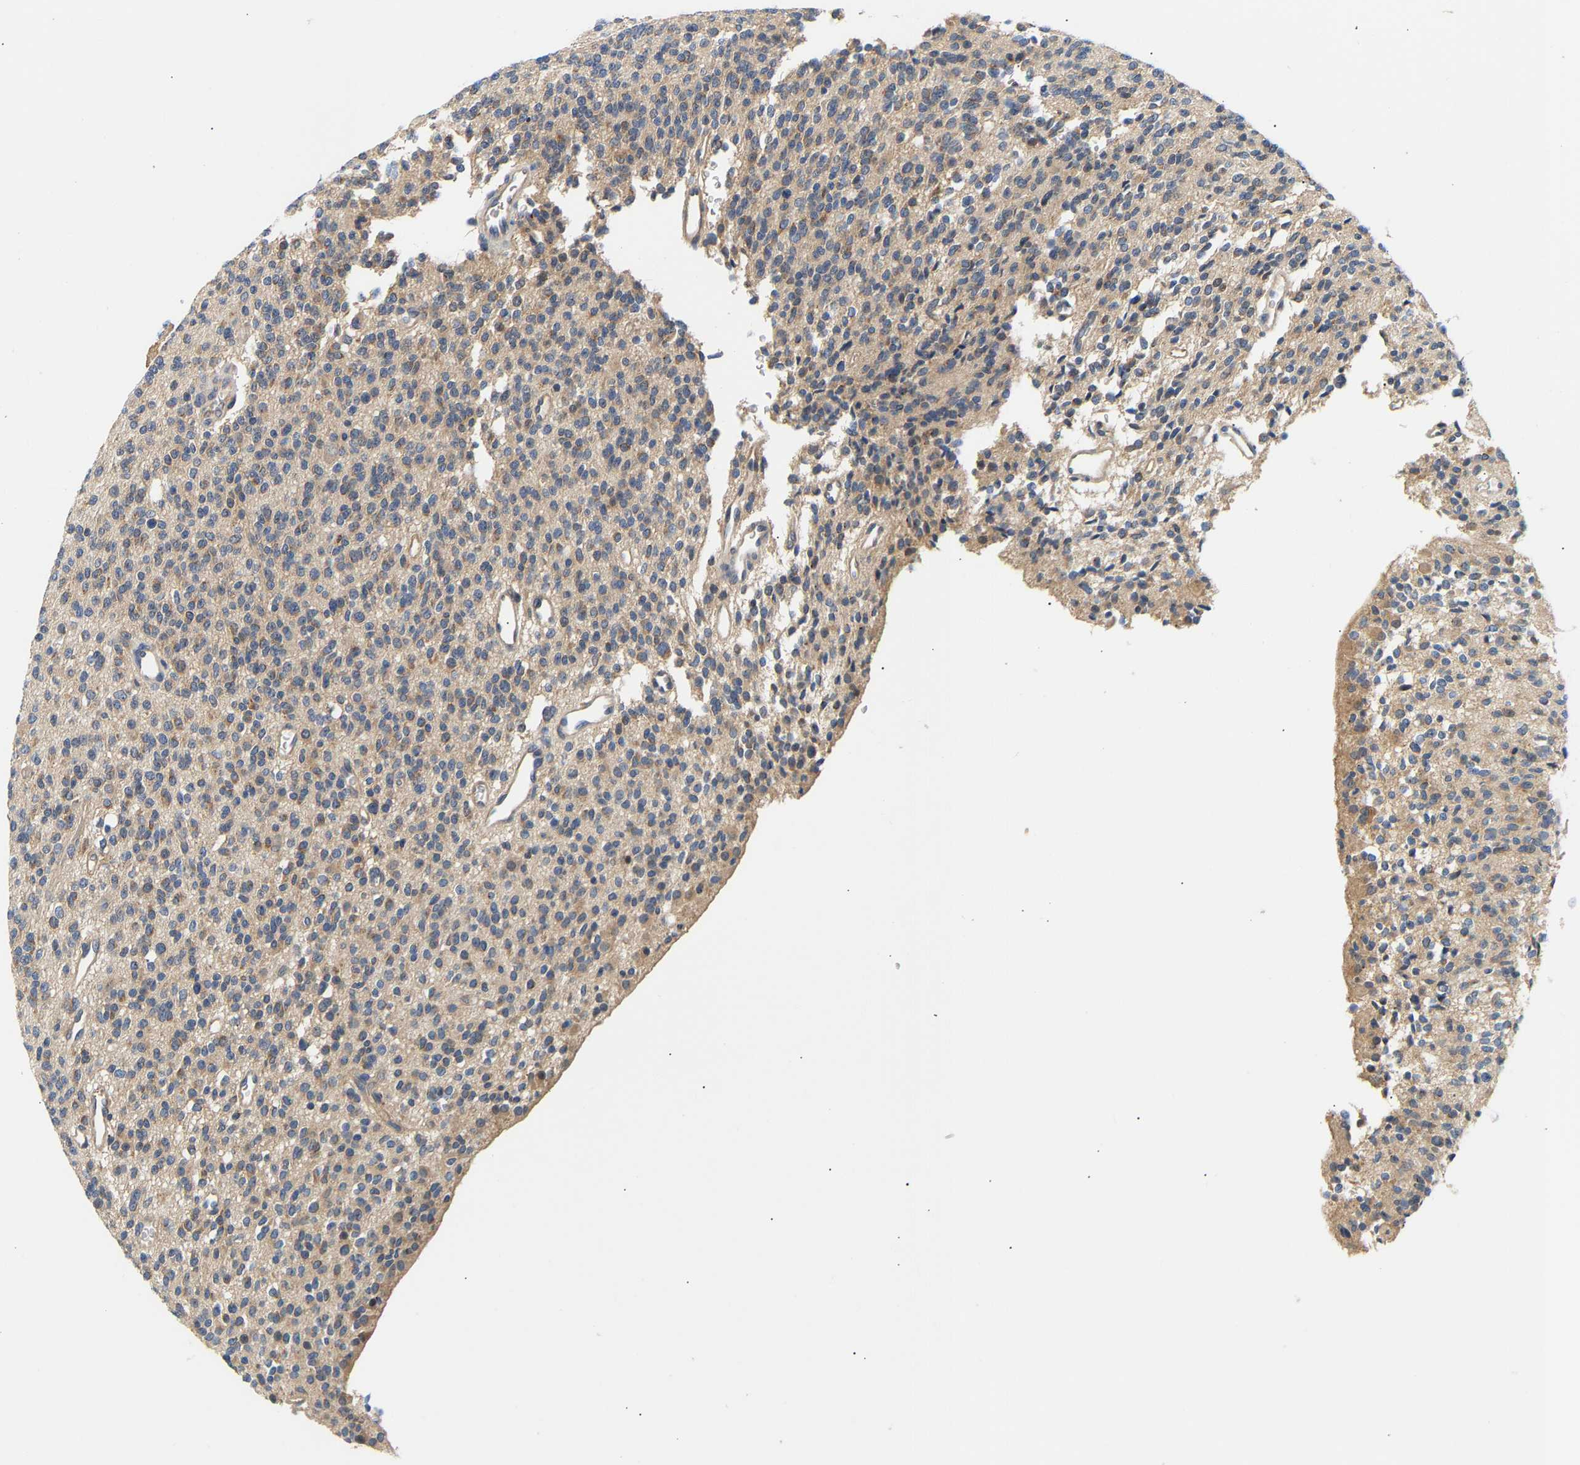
{"staining": {"intensity": "weak", "quantity": "25%-75%", "location": "cytoplasmic/membranous"}, "tissue": "glioma", "cell_type": "Tumor cells", "image_type": "cancer", "snomed": [{"axis": "morphology", "description": "Glioma, malignant, High grade"}, {"axis": "topography", "description": "Brain"}], "caption": "IHC photomicrograph of glioma stained for a protein (brown), which demonstrates low levels of weak cytoplasmic/membranous staining in approximately 25%-75% of tumor cells.", "gene": "PPID", "patient": {"sex": "male", "age": 34}}